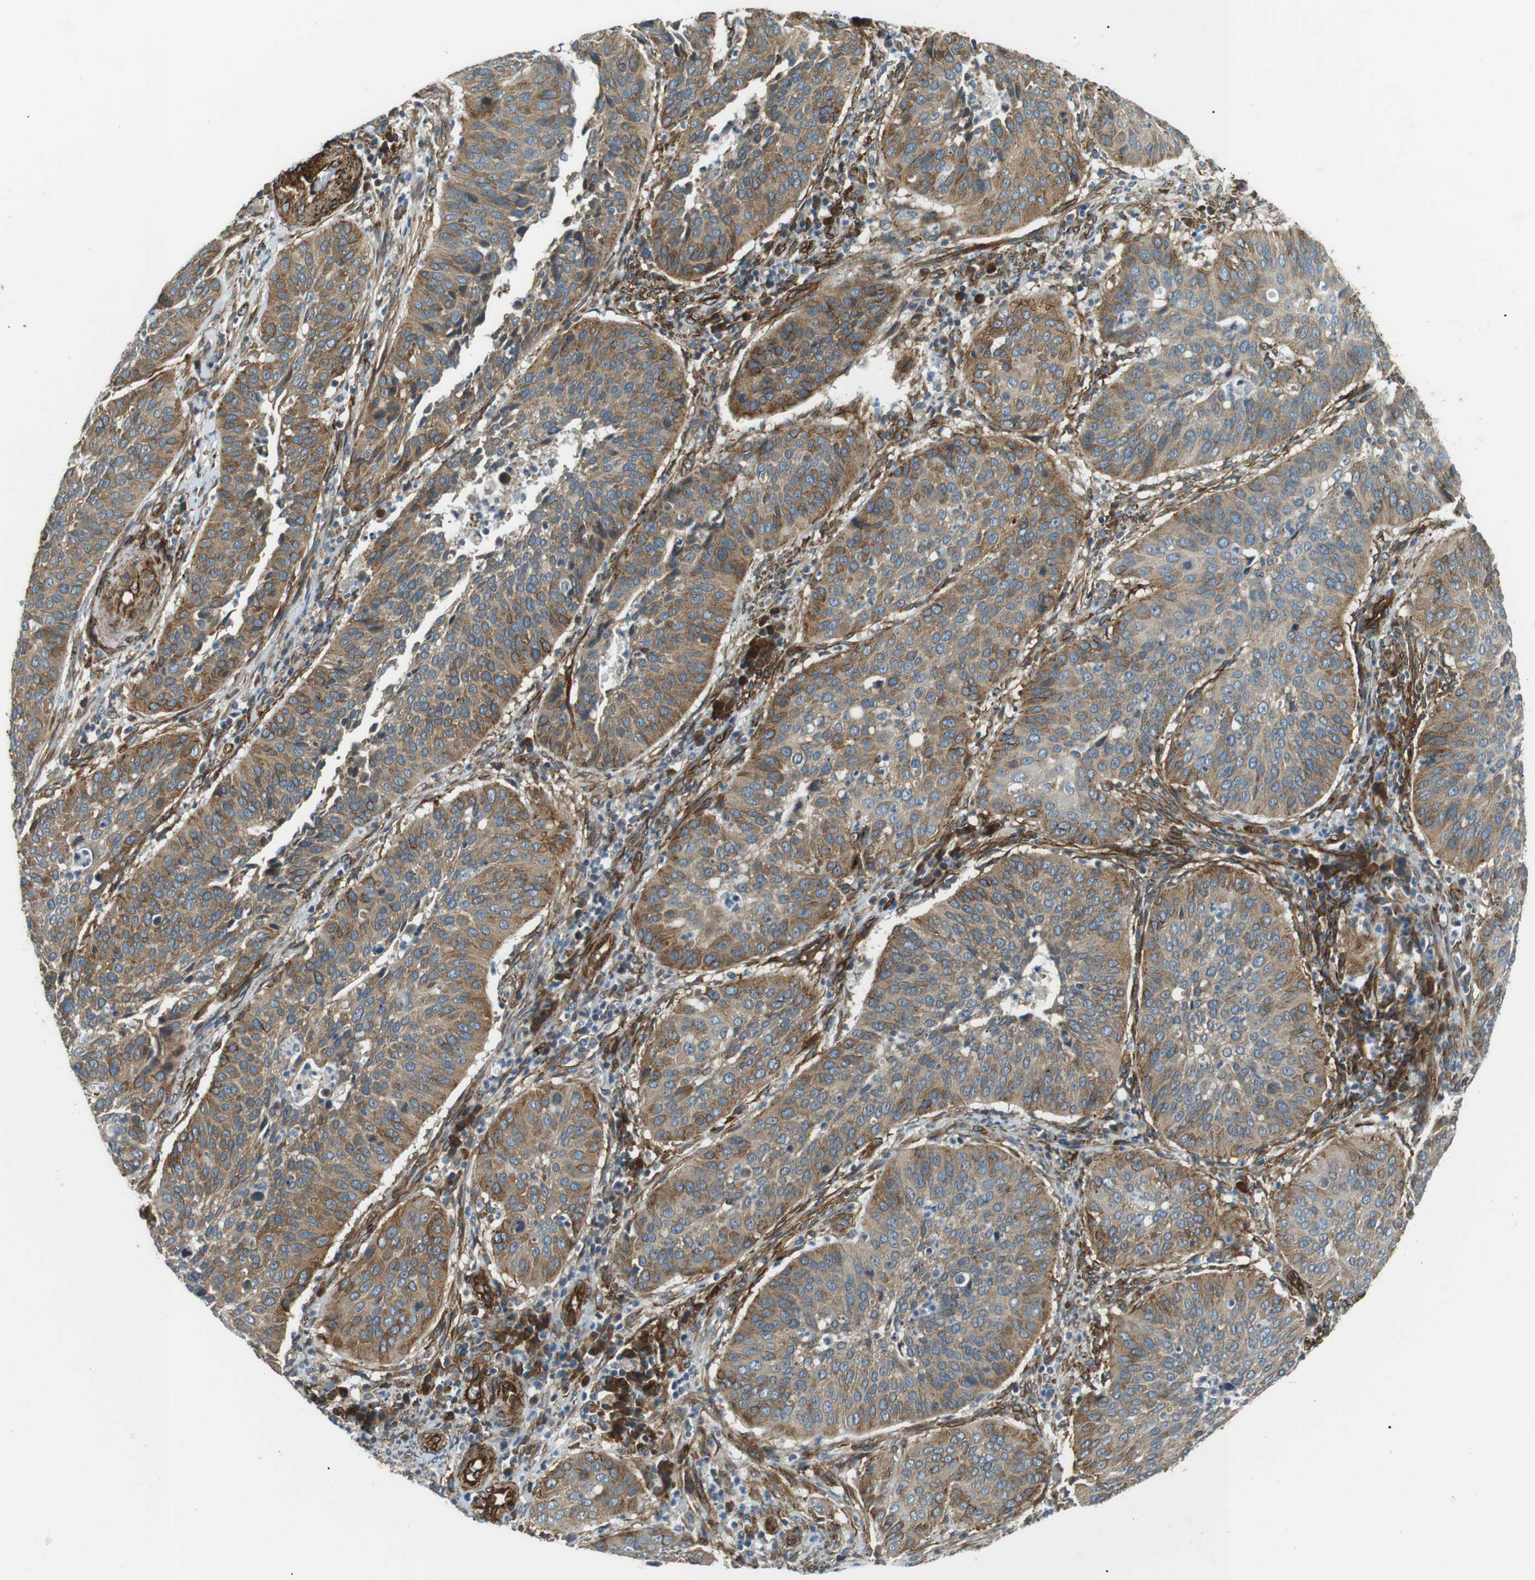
{"staining": {"intensity": "moderate", "quantity": ">75%", "location": "cytoplasmic/membranous"}, "tissue": "cervical cancer", "cell_type": "Tumor cells", "image_type": "cancer", "snomed": [{"axis": "morphology", "description": "Normal tissue, NOS"}, {"axis": "morphology", "description": "Squamous cell carcinoma, NOS"}, {"axis": "topography", "description": "Cervix"}], "caption": "DAB immunohistochemical staining of human cervical cancer (squamous cell carcinoma) displays moderate cytoplasmic/membranous protein staining in approximately >75% of tumor cells.", "gene": "ODR4", "patient": {"sex": "female", "age": 39}}